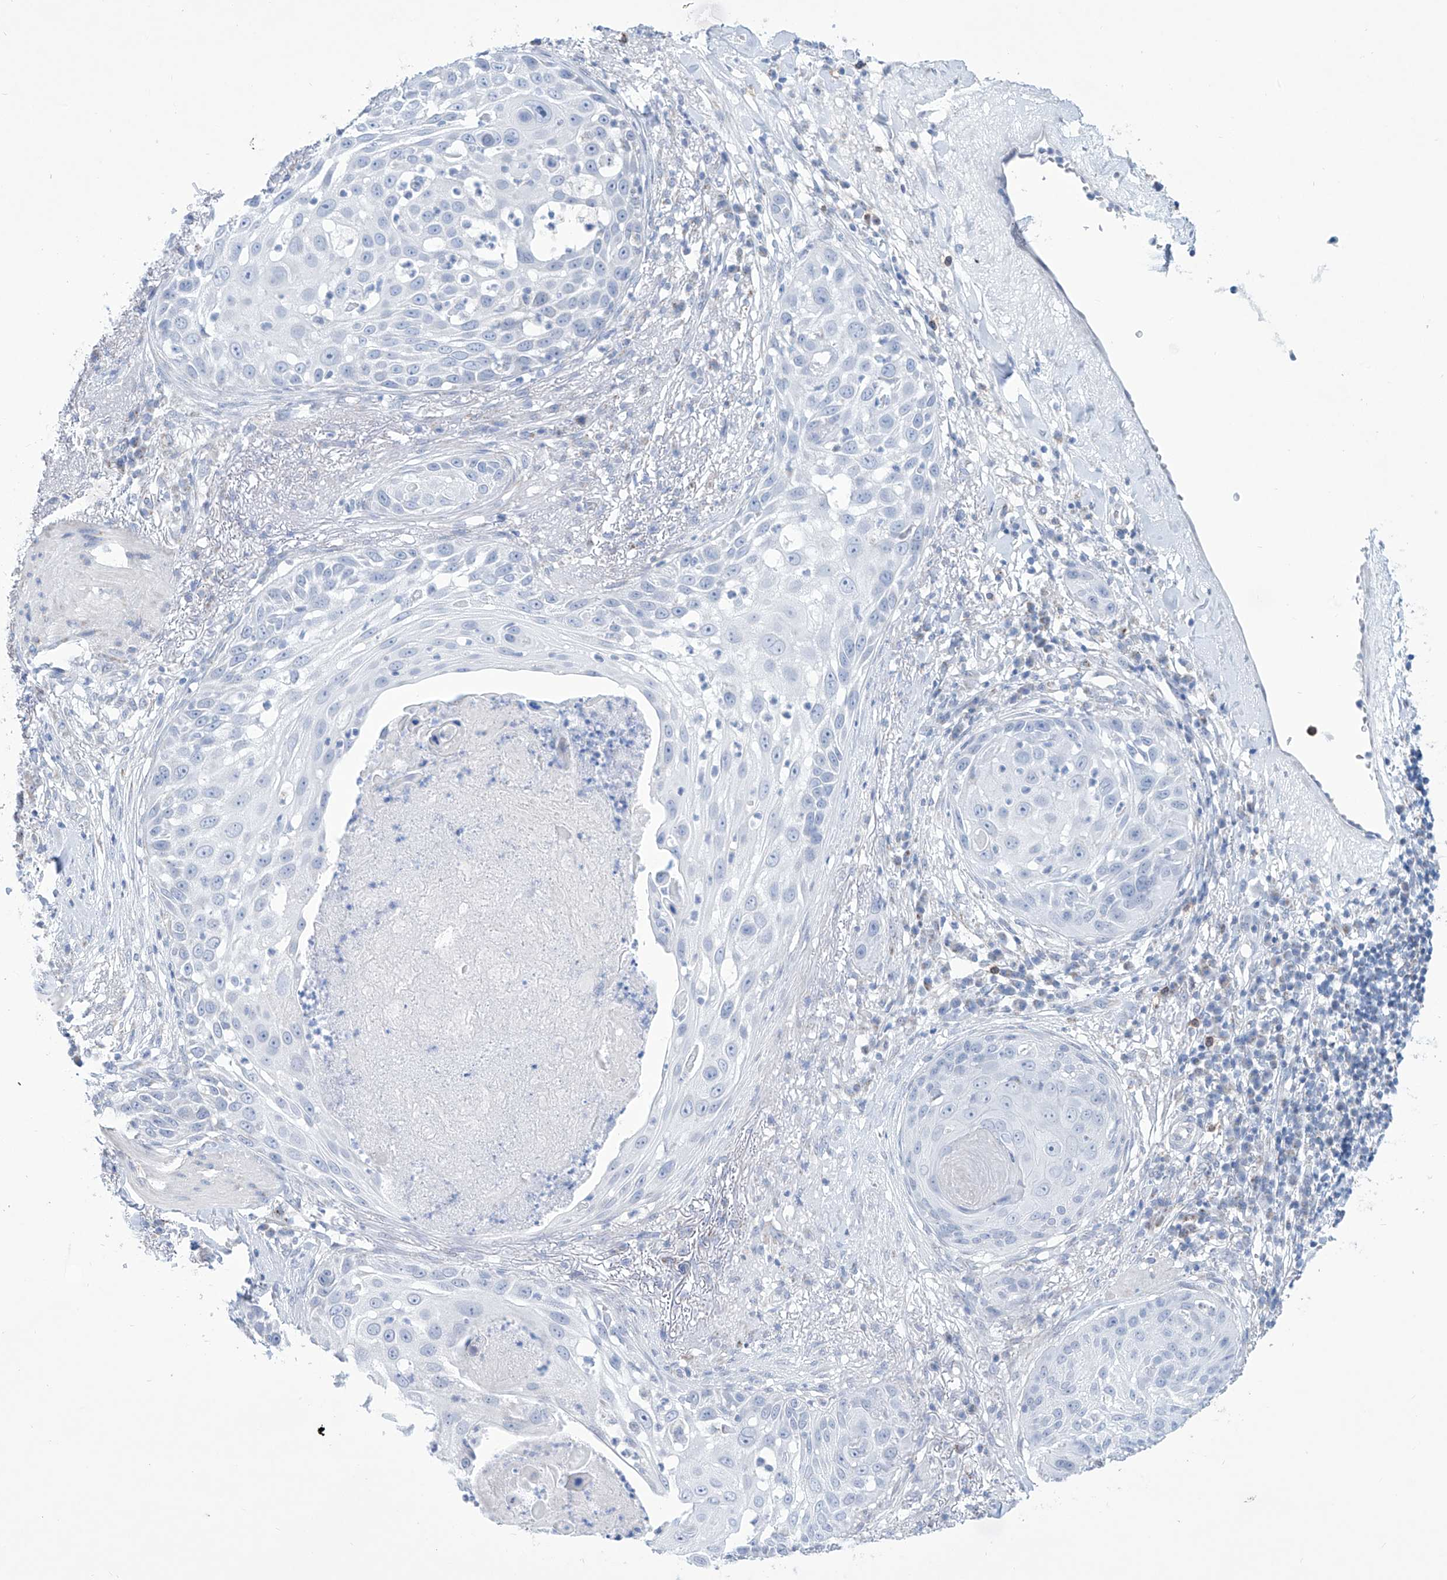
{"staining": {"intensity": "negative", "quantity": "none", "location": "none"}, "tissue": "skin cancer", "cell_type": "Tumor cells", "image_type": "cancer", "snomed": [{"axis": "morphology", "description": "Squamous cell carcinoma, NOS"}, {"axis": "topography", "description": "Skin"}], "caption": "Photomicrograph shows no protein positivity in tumor cells of skin cancer (squamous cell carcinoma) tissue. The staining is performed using DAB brown chromogen with nuclei counter-stained in using hematoxylin.", "gene": "ALDH6A1", "patient": {"sex": "female", "age": 44}}